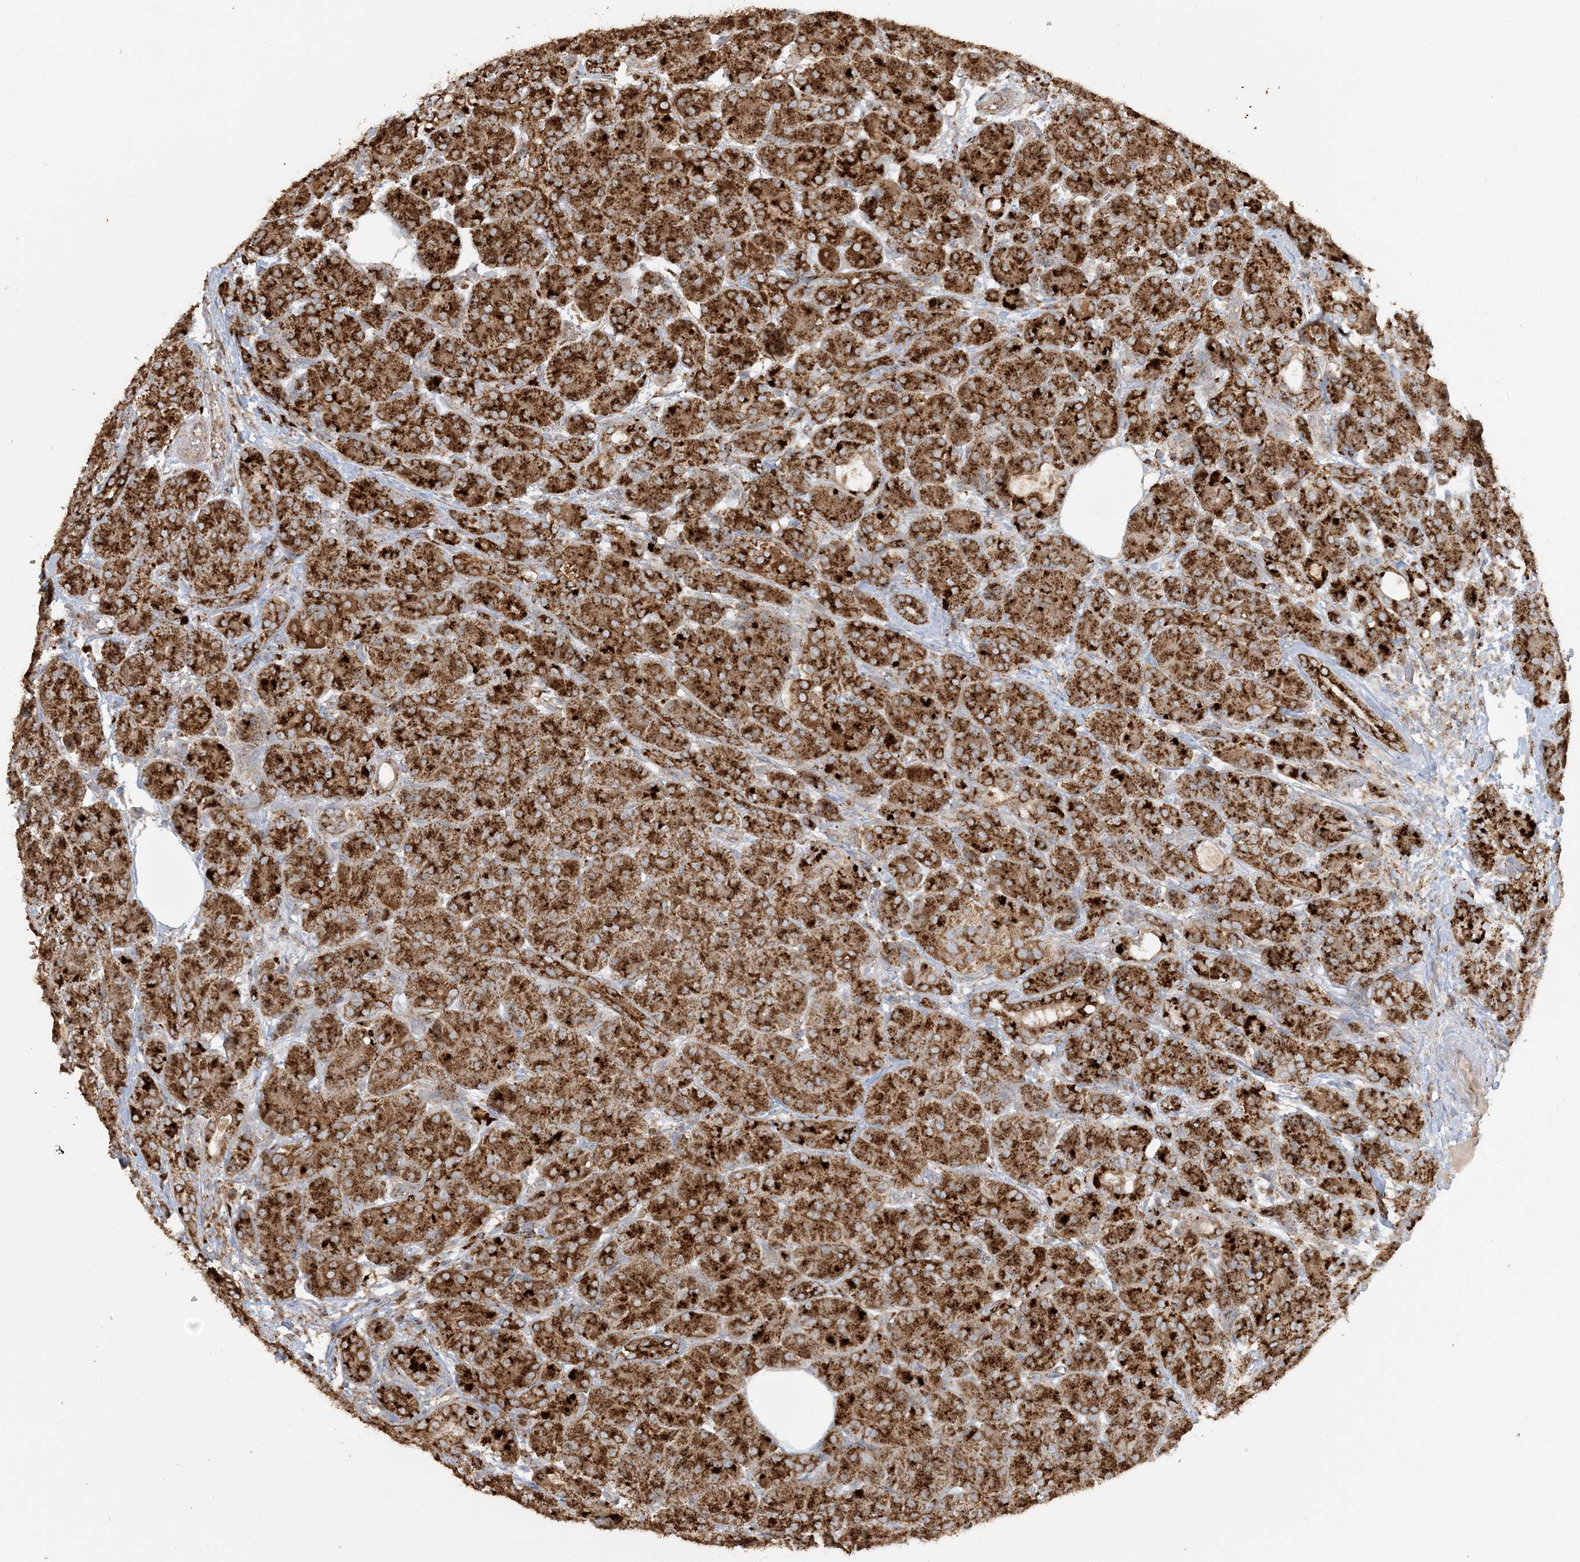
{"staining": {"intensity": "strong", "quantity": ">75%", "location": "cytoplasmic/membranous"}, "tissue": "pancreas", "cell_type": "Exocrine glandular cells", "image_type": "normal", "snomed": [{"axis": "morphology", "description": "Normal tissue, NOS"}, {"axis": "topography", "description": "Pancreas"}], "caption": "This micrograph displays immunohistochemistry (IHC) staining of benign pancreas, with high strong cytoplasmic/membranous positivity in about >75% of exocrine glandular cells.", "gene": "AGA", "patient": {"sex": "male", "age": 63}}